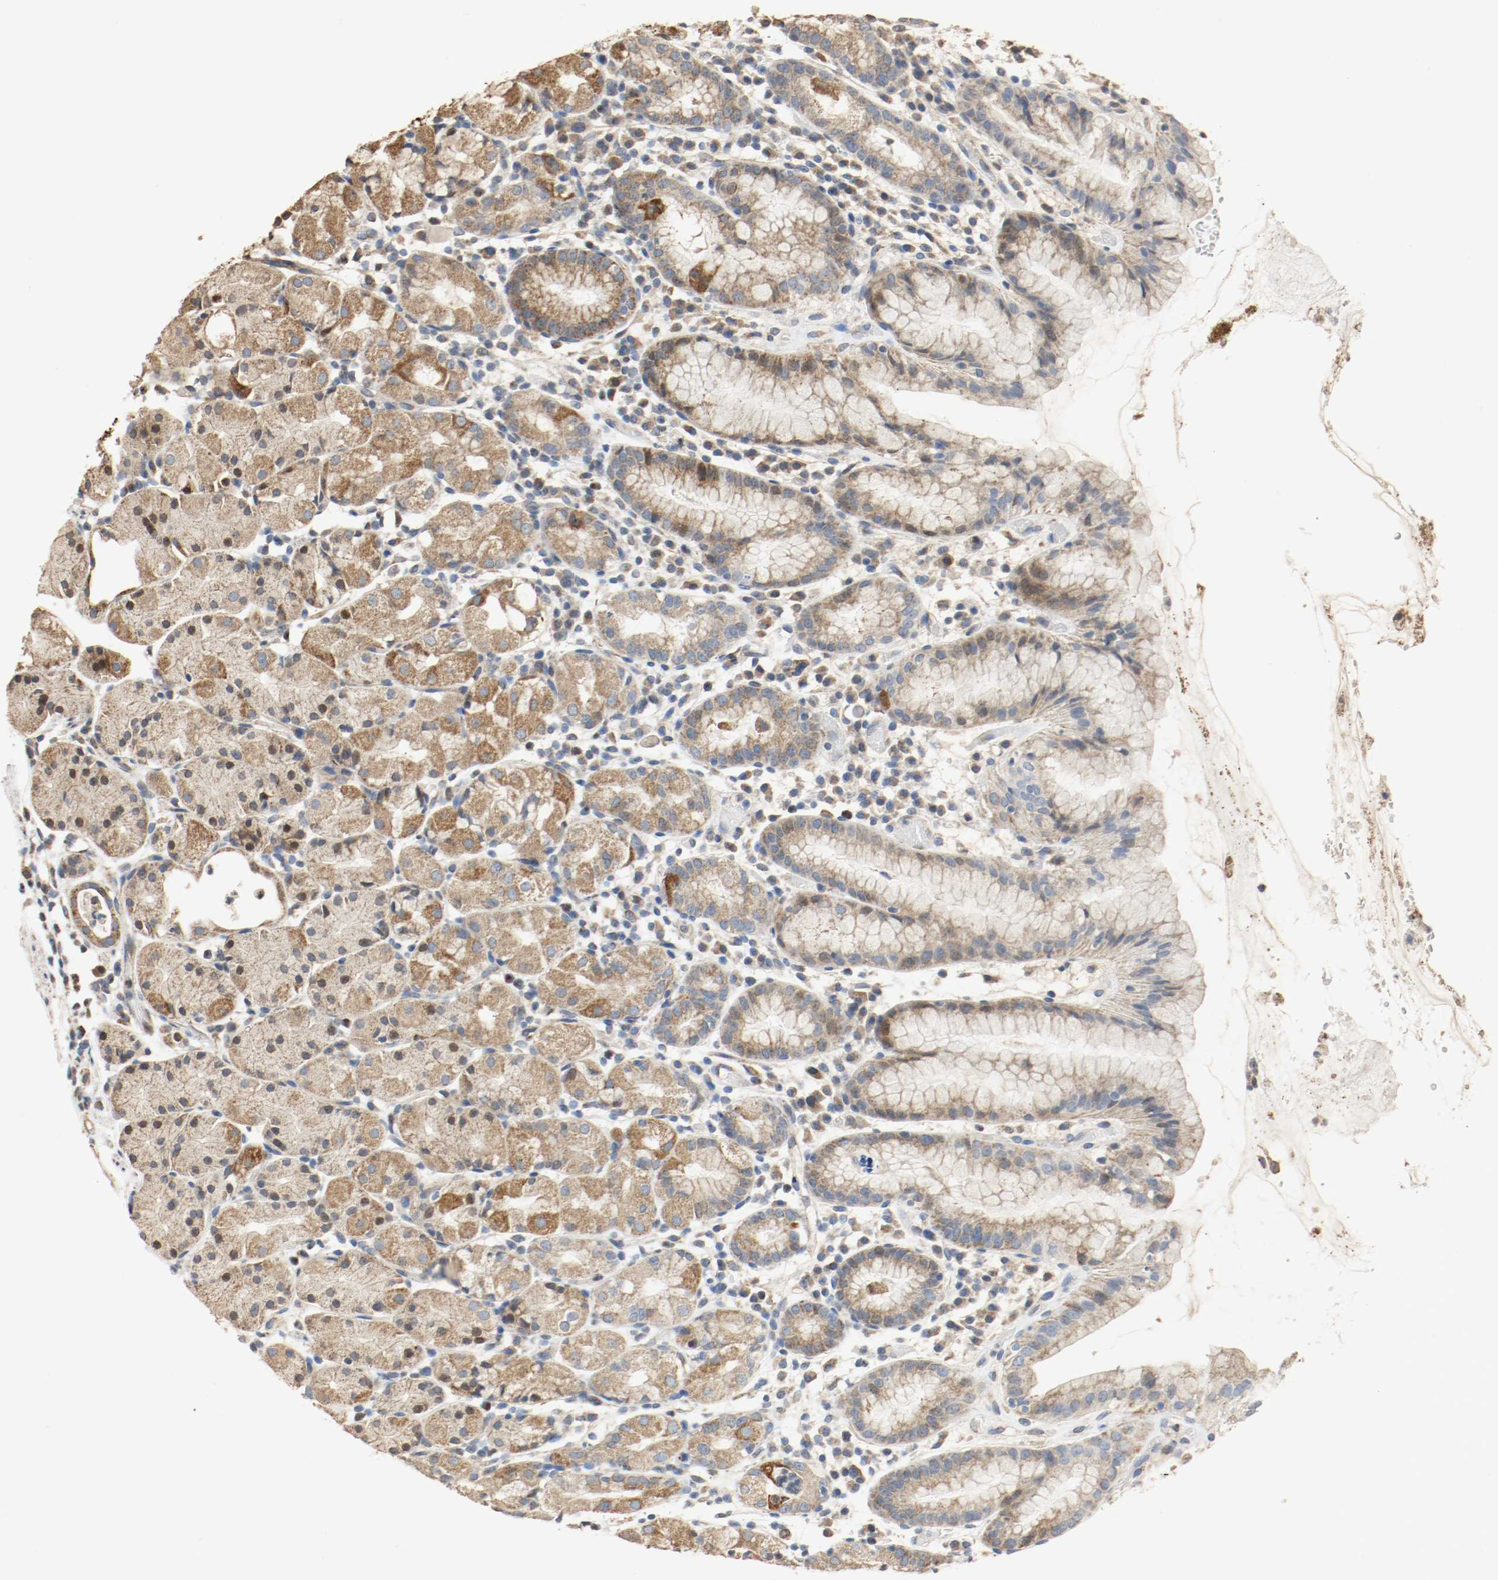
{"staining": {"intensity": "moderate", "quantity": ">75%", "location": "cytoplasmic/membranous,nuclear"}, "tissue": "stomach", "cell_type": "Glandular cells", "image_type": "normal", "snomed": [{"axis": "morphology", "description": "Normal tissue, NOS"}, {"axis": "topography", "description": "Stomach"}, {"axis": "topography", "description": "Stomach, lower"}], "caption": "About >75% of glandular cells in benign human stomach demonstrate moderate cytoplasmic/membranous,nuclear protein positivity as visualized by brown immunohistochemical staining.", "gene": "ALDH4A1", "patient": {"sex": "female", "age": 75}}